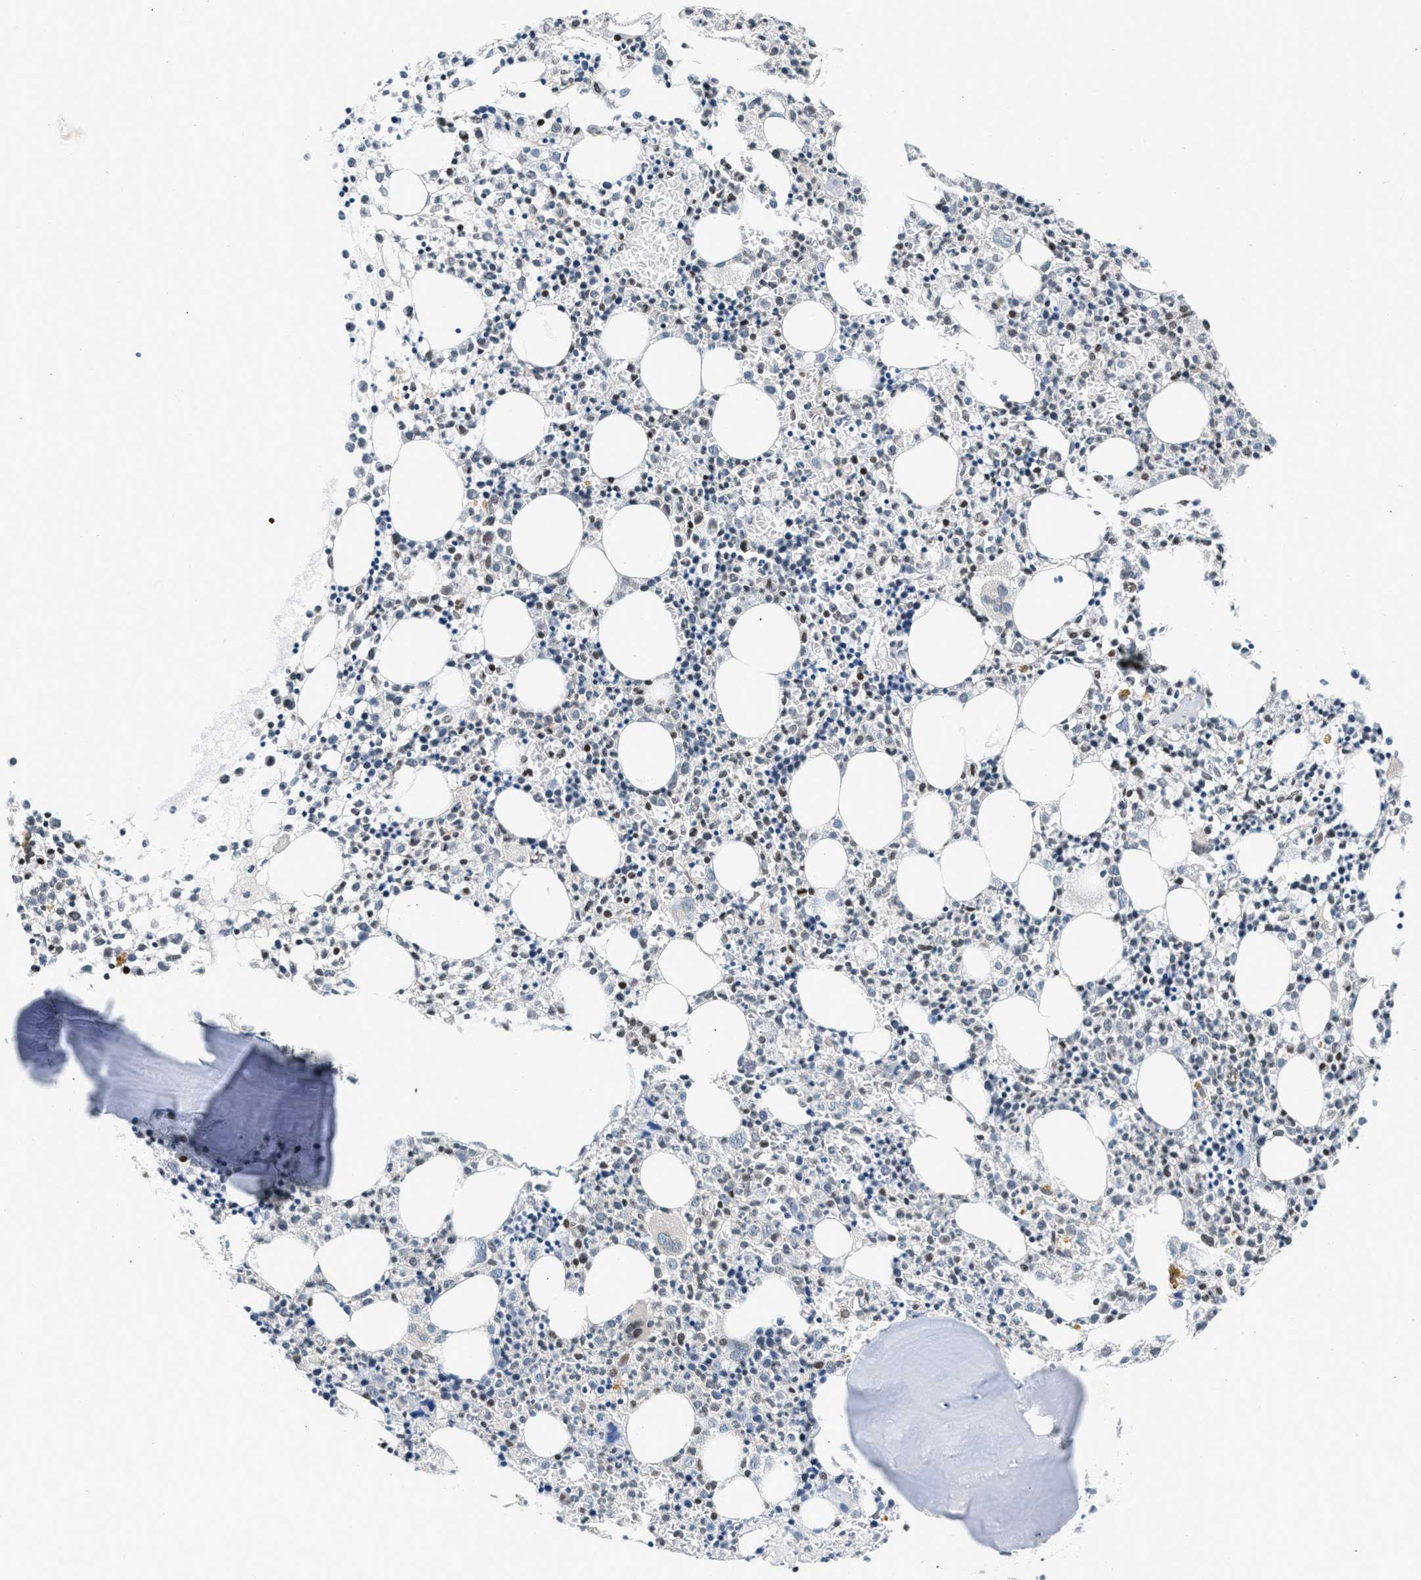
{"staining": {"intensity": "weak", "quantity": "25%-75%", "location": "nuclear"}, "tissue": "bone marrow", "cell_type": "Hematopoietic cells", "image_type": "normal", "snomed": [{"axis": "morphology", "description": "Normal tissue, NOS"}, {"axis": "morphology", "description": "Inflammation, NOS"}, {"axis": "topography", "description": "Bone marrow"}], "caption": "Immunohistochemical staining of benign human bone marrow demonstrates low levels of weak nuclear positivity in approximately 25%-75% of hematopoietic cells.", "gene": "OLIG3", "patient": {"sex": "male", "age": 25}}